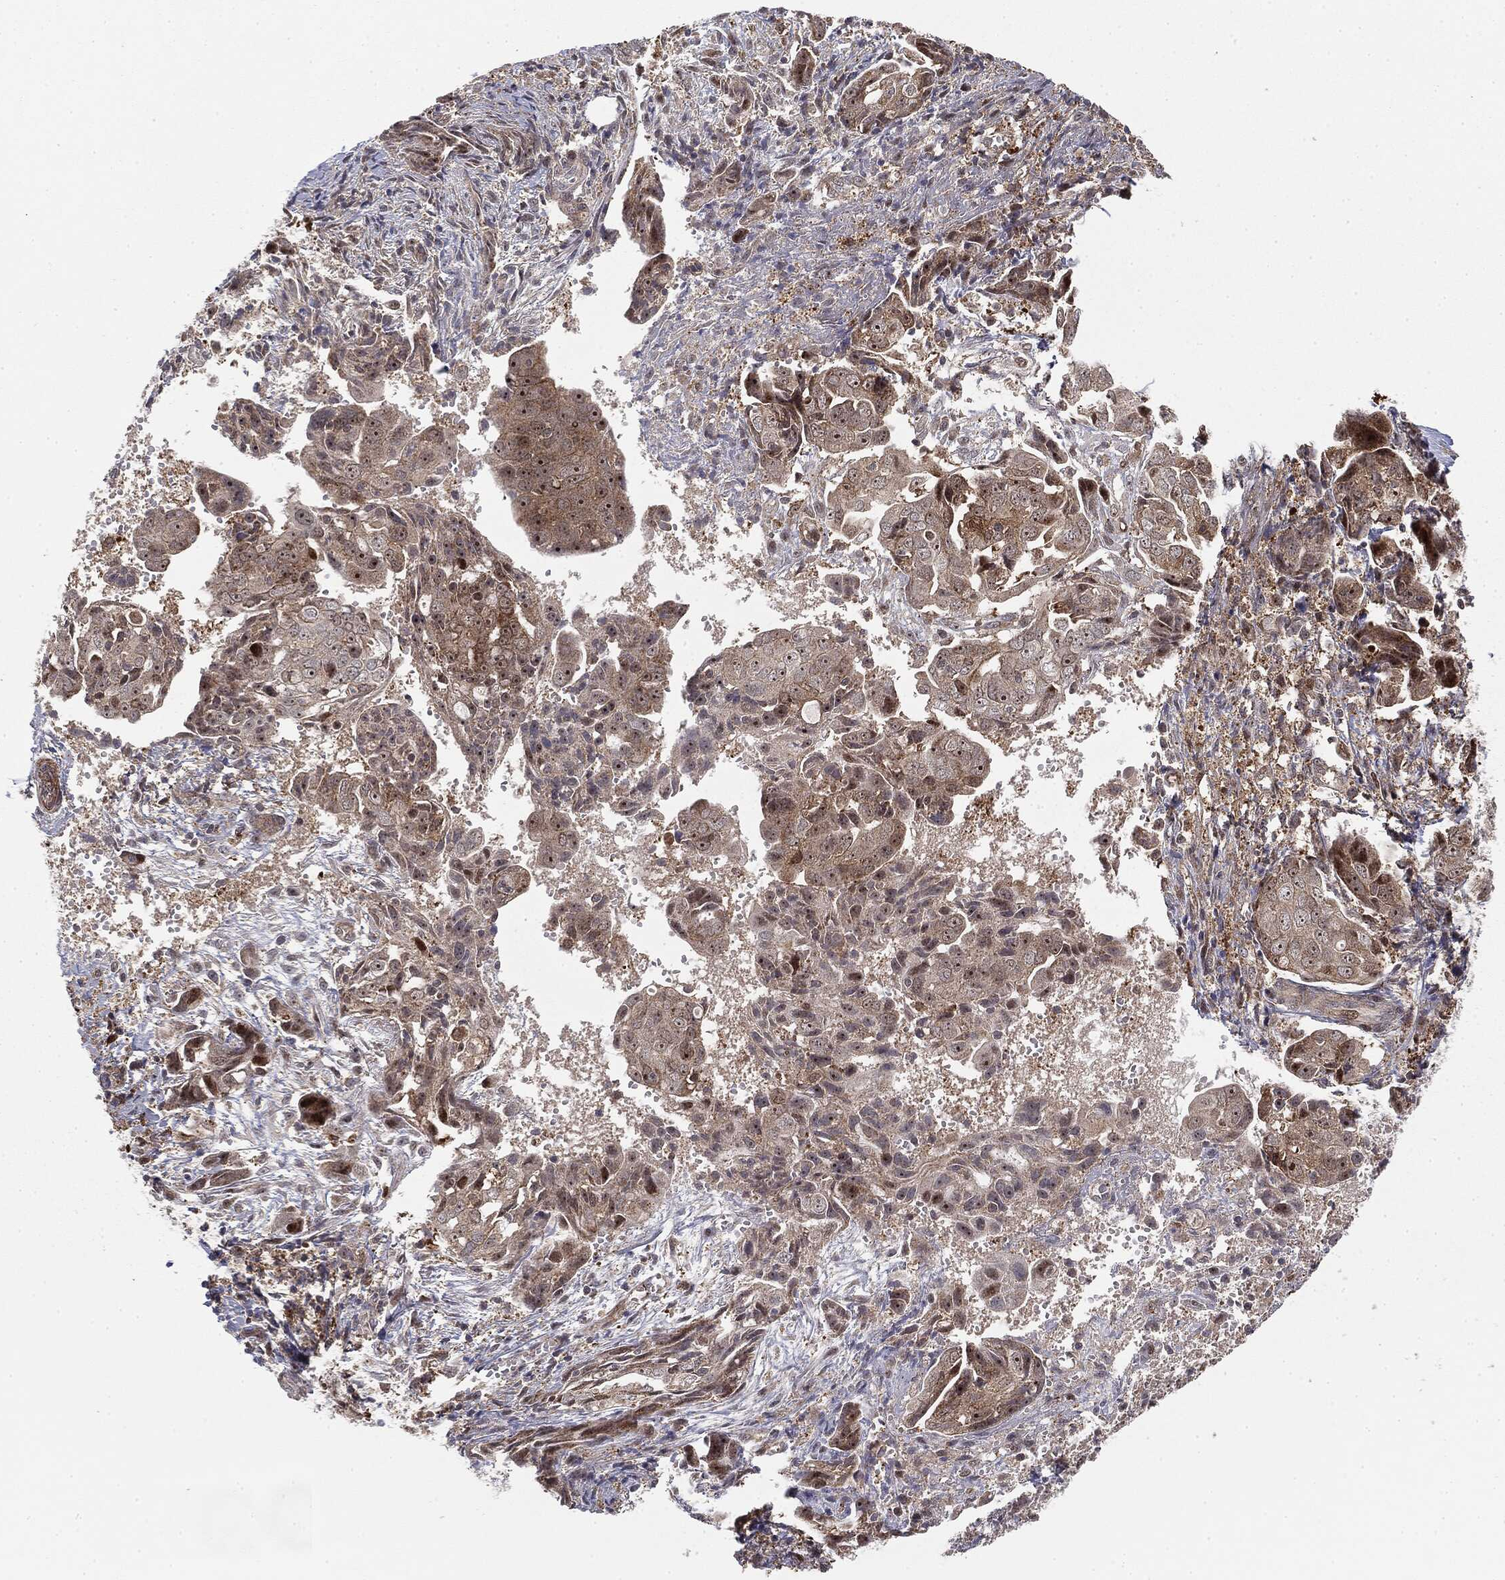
{"staining": {"intensity": "moderate", "quantity": "<25%", "location": "nuclear"}, "tissue": "ovarian cancer", "cell_type": "Tumor cells", "image_type": "cancer", "snomed": [{"axis": "morphology", "description": "Carcinoma, endometroid"}, {"axis": "topography", "description": "Ovary"}], "caption": "An image showing moderate nuclear expression in about <25% of tumor cells in ovarian cancer (endometroid carcinoma), as visualized by brown immunohistochemical staining.", "gene": "PTEN", "patient": {"sex": "female", "age": 70}}